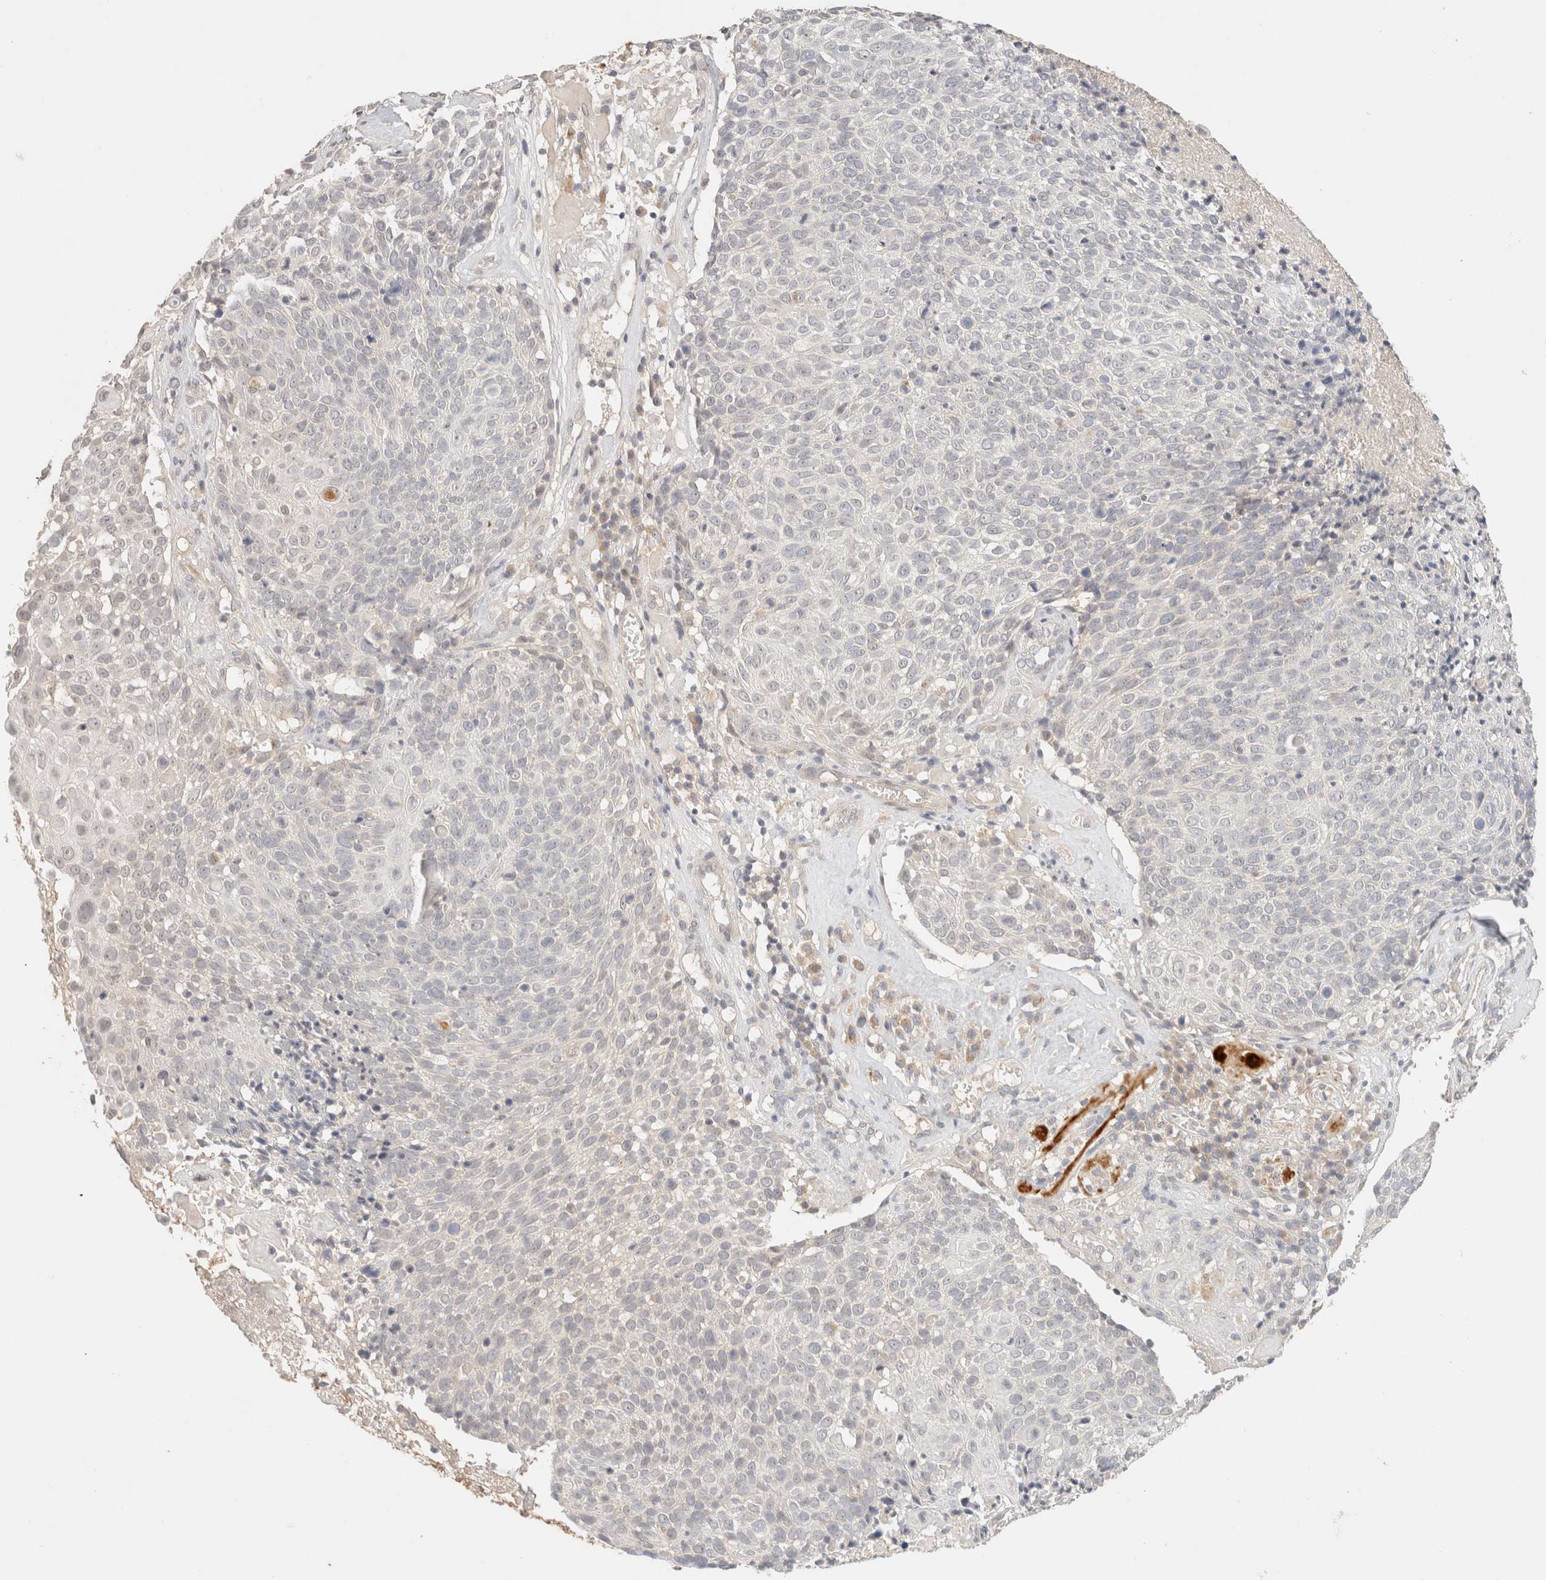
{"staining": {"intensity": "negative", "quantity": "none", "location": "none"}, "tissue": "cervical cancer", "cell_type": "Tumor cells", "image_type": "cancer", "snomed": [{"axis": "morphology", "description": "Squamous cell carcinoma, NOS"}, {"axis": "topography", "description": "Cervix"}], "caption": "DAB (3,3'-diaminobenzidine) immunohistochemical staining of cervical cancer (squamous cell carcinoma) displays no significant positivity in tumor cells.", "gene": "SARM1", "patient": {"sex": "female", "age": 74}}